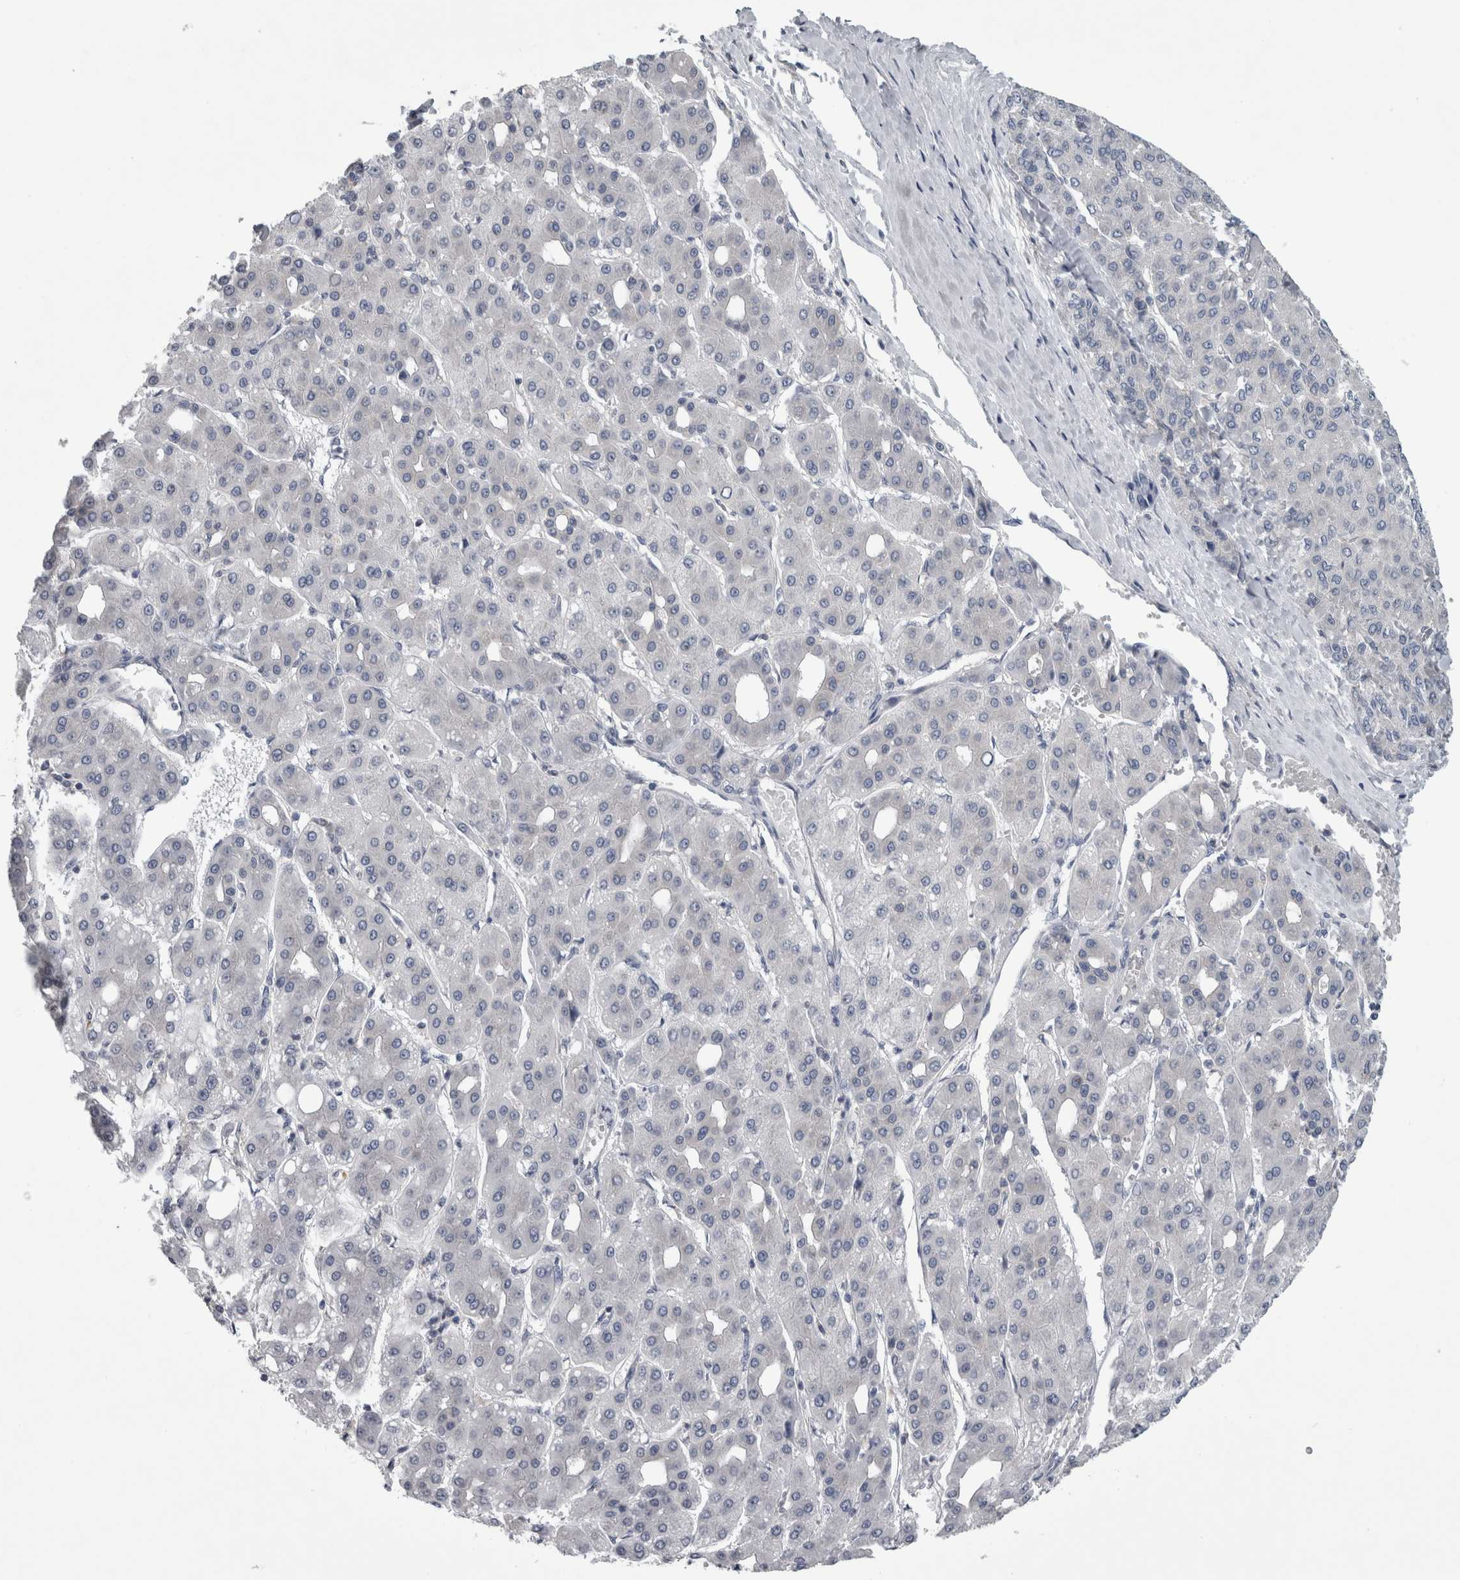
{"staining": {"intensity": "negative", "quantity": "none", "location": "none"}, "tissue": "liver cancer", "cell_type": "Tumor cells", "image_type": "cancer", "snomed": [{"axis": "morphology", "description": "Carcinoma, Hepatocellular, NOS"}, {"axis": "topography", "description": "Liver"}], "caption": "High magnification brightfield microscopy of hepatocellular carcinoma (liver) stained with DAB (brown) and counterstained with hematoxylin (blue): tumor cells show no significant expression. Nuclei are stained in blue.", "gene": "PRRC2C", "patient": {"sex": "male", "age": 65}}